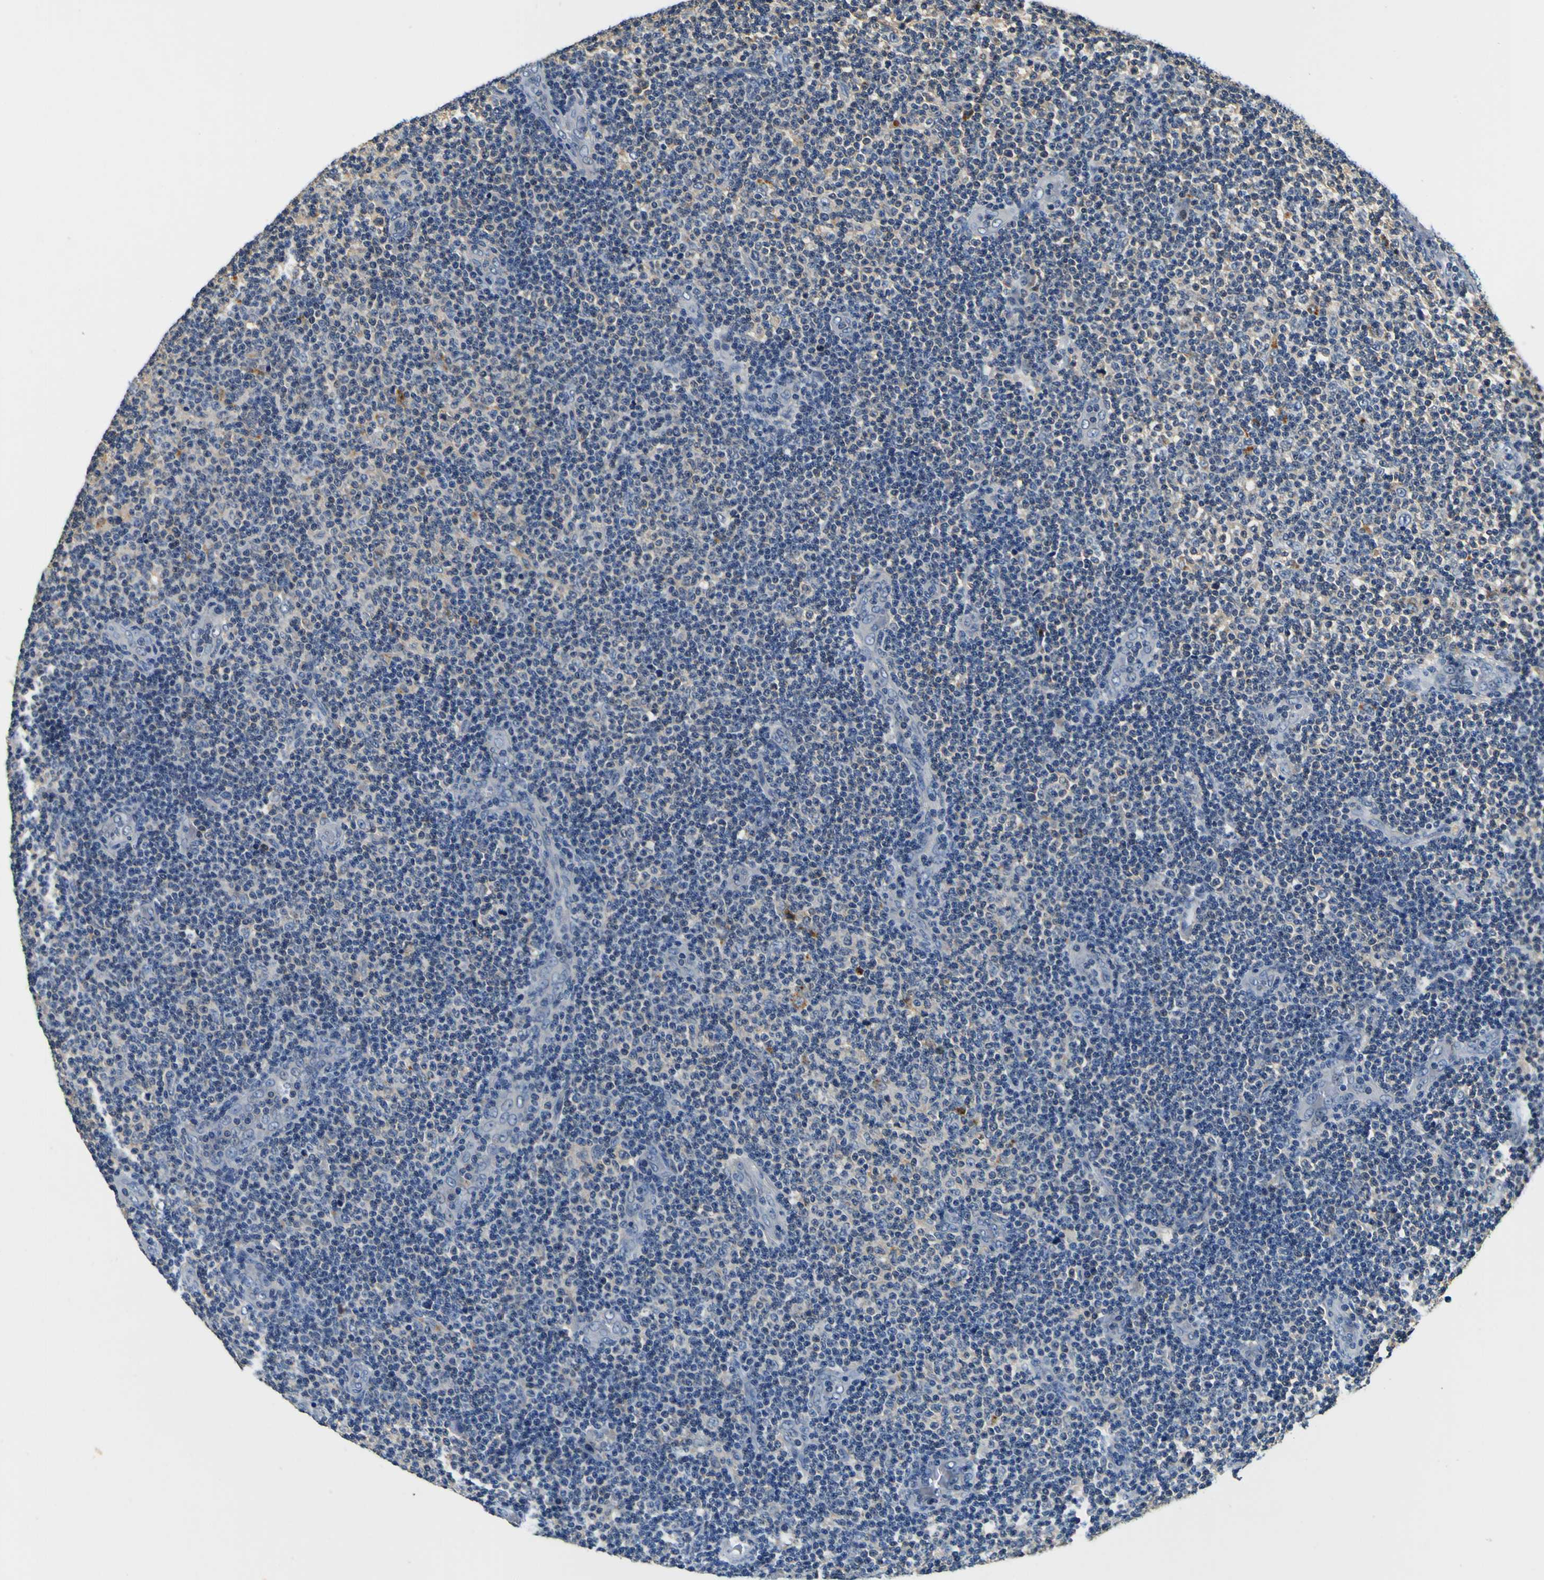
{"staining": {"intensity": "negative", "quantity": "none", "location": "none"}, "tissue": "lymphoma", "cell_type": "Tumor cells", "image_type": "cancer", "snomed": [{"axis": "morphology", "description": "Malignant lymphoma, non-Hodgkin's type, Low grade"}, {"axis": "topography", "description": "Lymph node"}], "caption": "This is a histopathology image of immunohistochemistry (IHC) staining of lymphoma, which shows no staining in tumor cells.", "gene": "TNIK", "patient": {"sex": "male", "age": 83}}